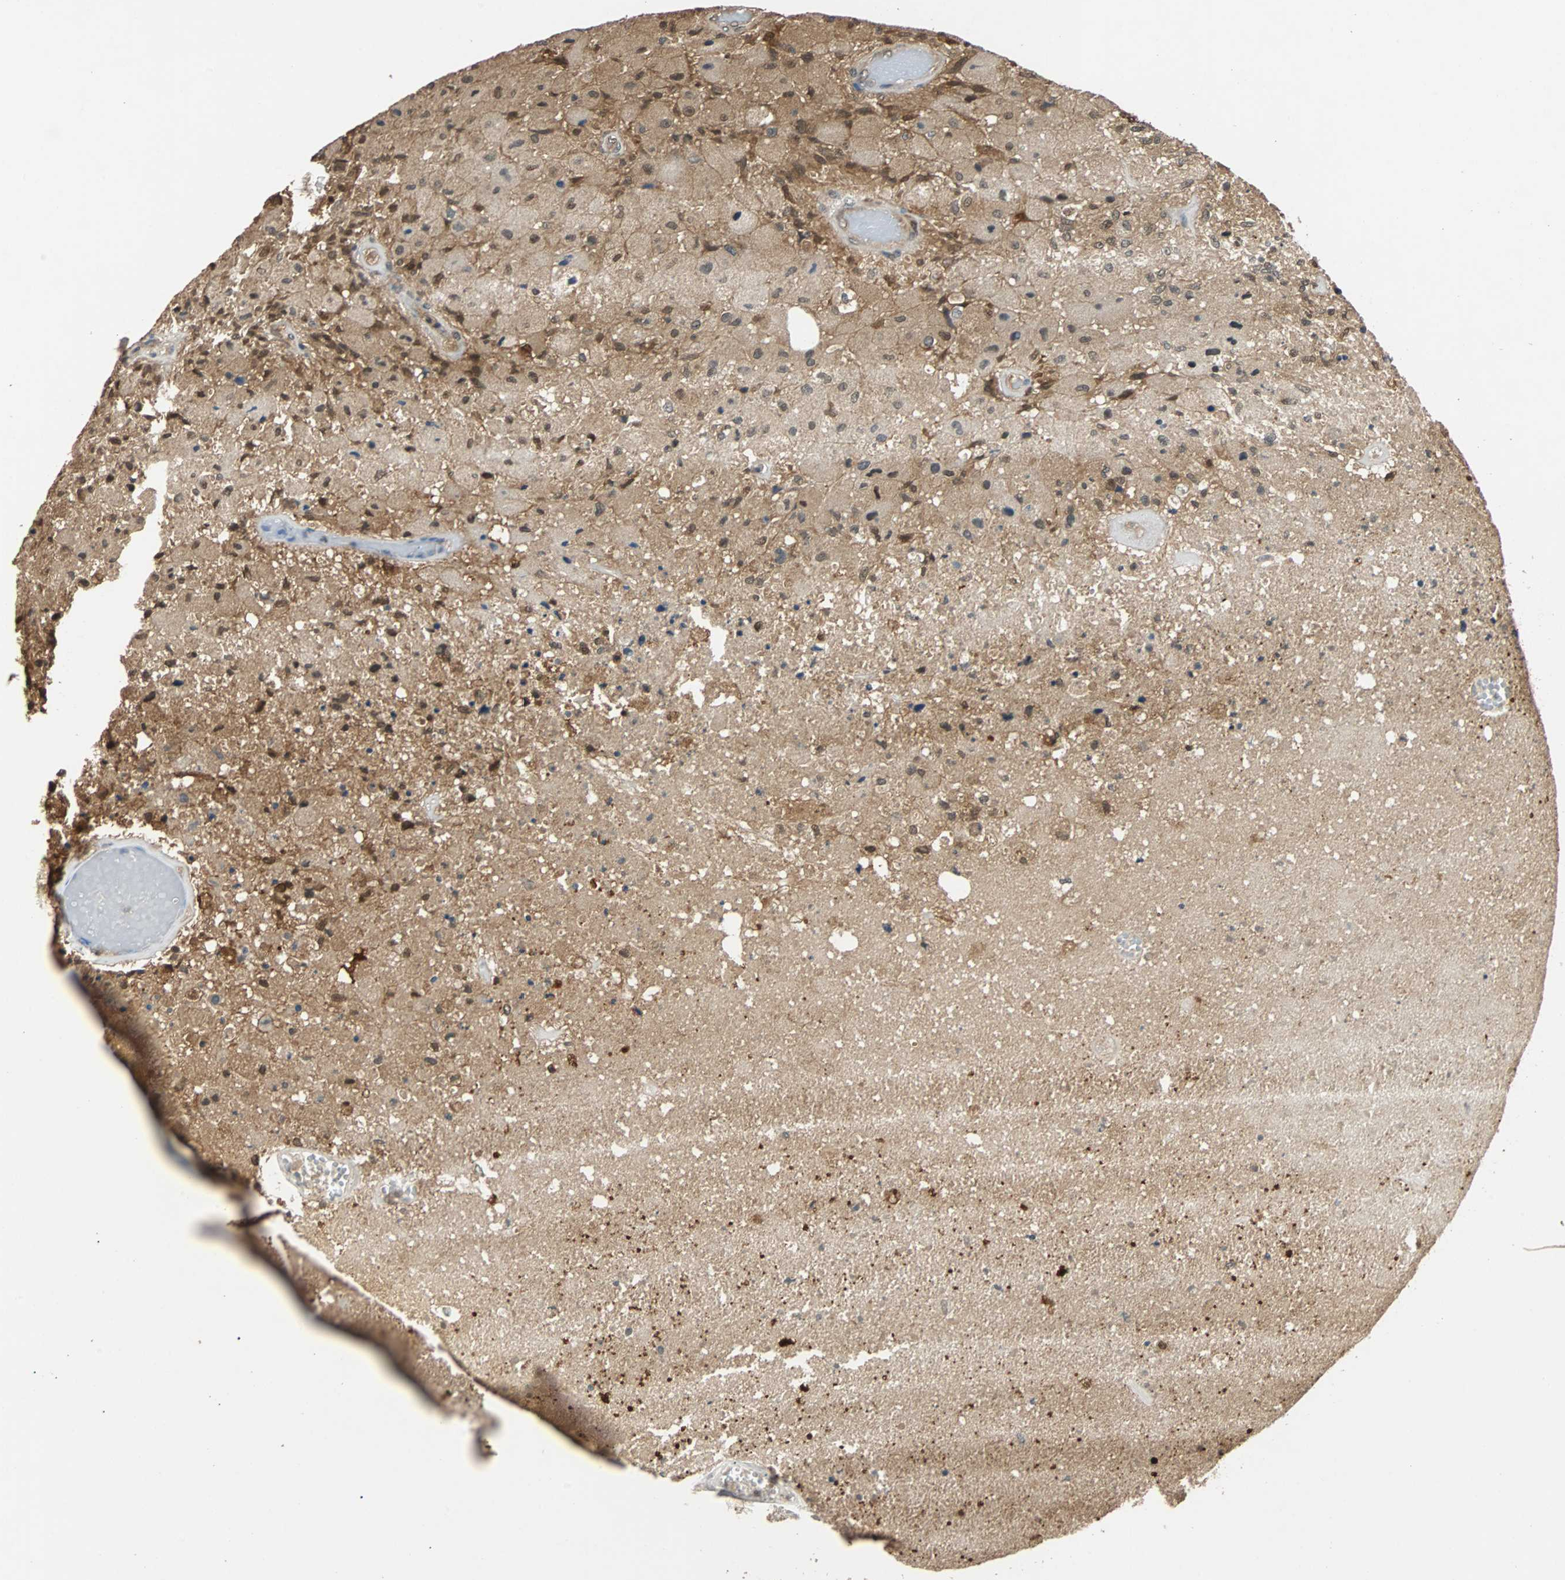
{"staining": {"intensity": "moderate", "quantity": ">75%", "location": "cytoplasmic/membranous,nuclear"}, "tissue": "glioma", "cell_type": "Tumor cells", "image_type": "cancer", "snomed": [{"axis": "morphology", "description": "Normal tissue, NOS"}, {"axis": "morphology", "description": "Glioma, malignant, High grade"}, {"axis": "topography", "description": "Cerebral cortex"}], "caption": "About >75% of tumor cells in glioma show moderate cytoplasmic/membranous and nuclear protein positivity as visualized by brown immunohistochemical staining.", "gene": "PRDX6", "patient": {"sex": "male", "age": 77}}